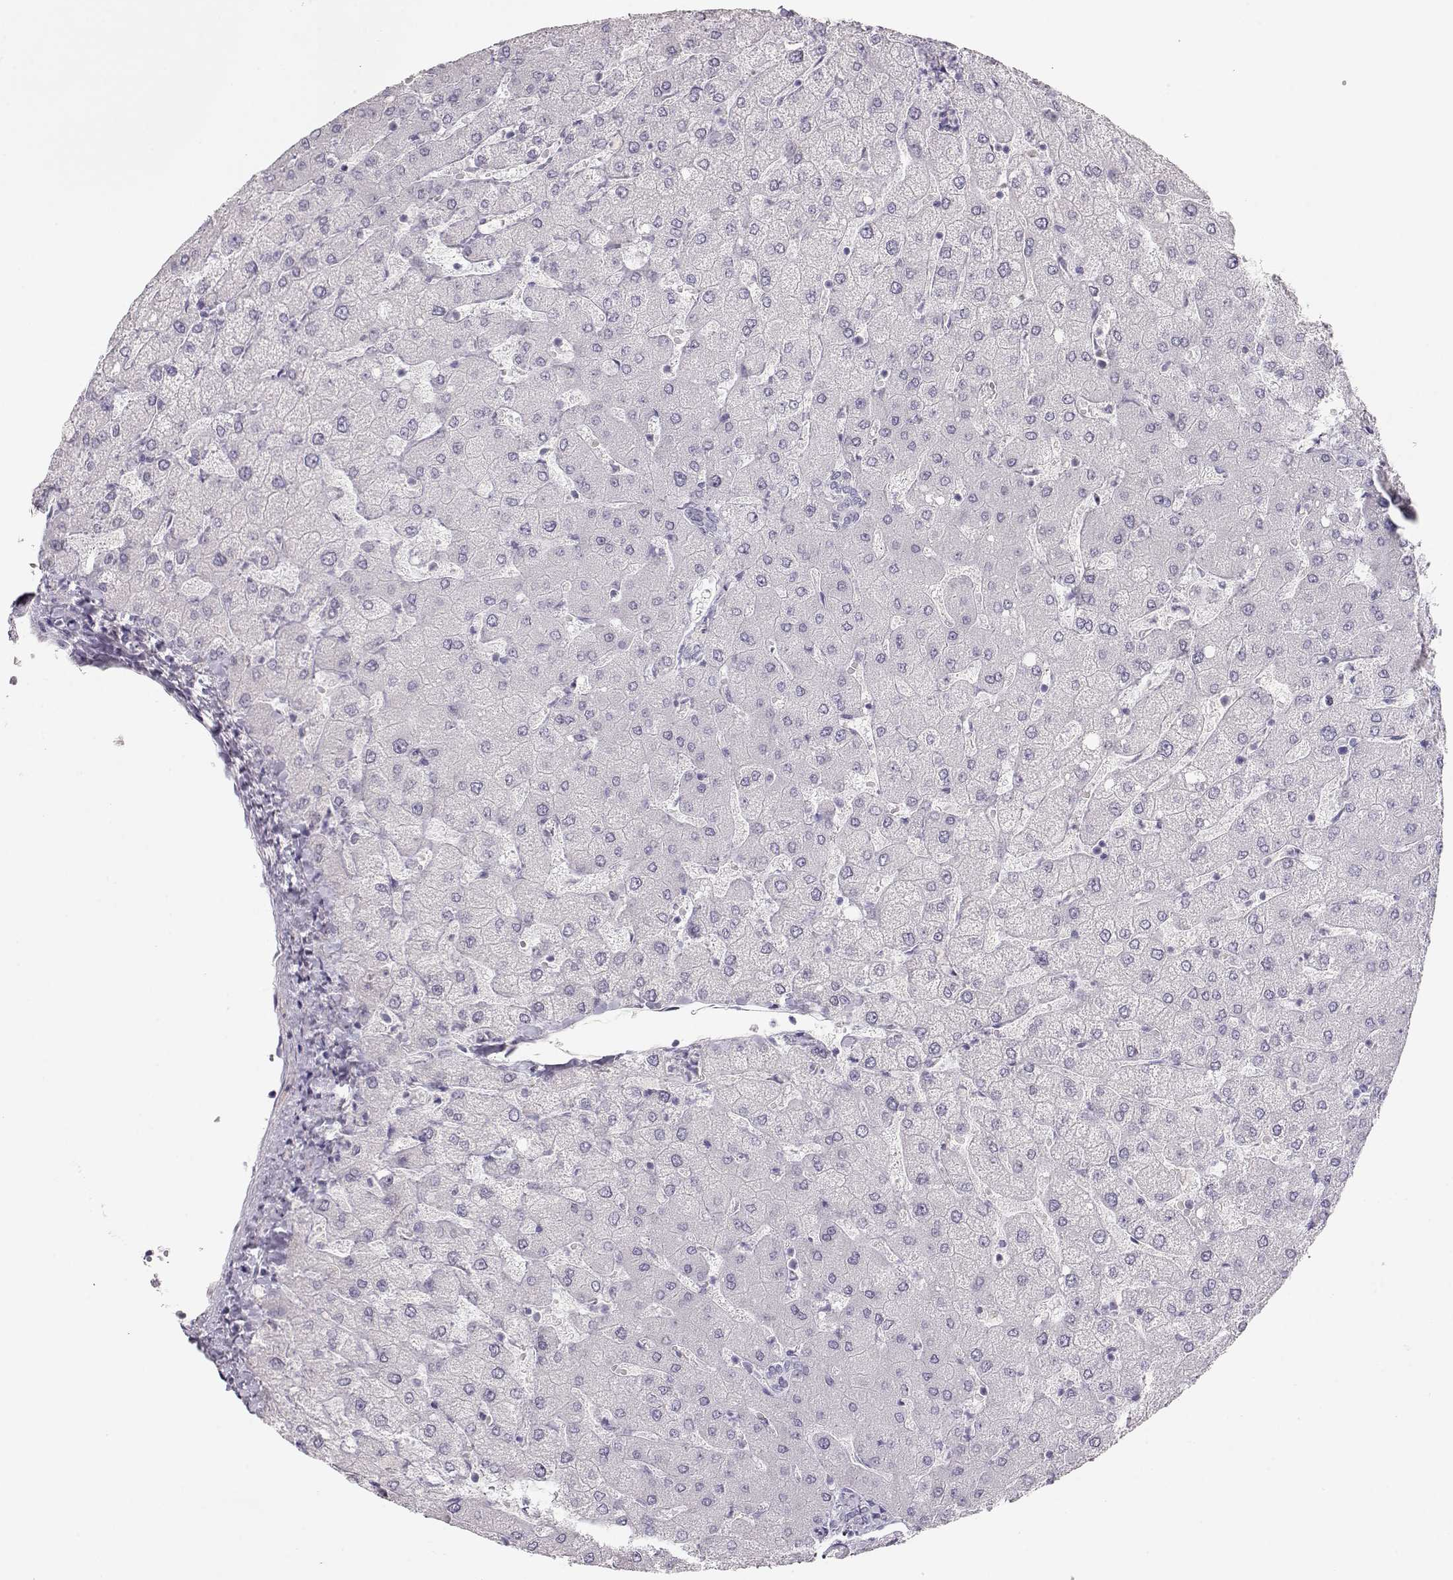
{"staining": {"intensity": "negative", "quantity": "none", "location": "none"}, "tissue": "liver", "cell_type": "Cholangiocytes", "image_type": "normal", "snomed": [{"axis": "morphology", "description": "Normal tissue, NOS"}, {"axis": "topography", "description": "Liver"}], "caption": "The photomicrograph exhibits no significant staining in cholangiocytes of liver.", "gene": "IMPG1", "patient": {"sex": "female", "age": 54}}